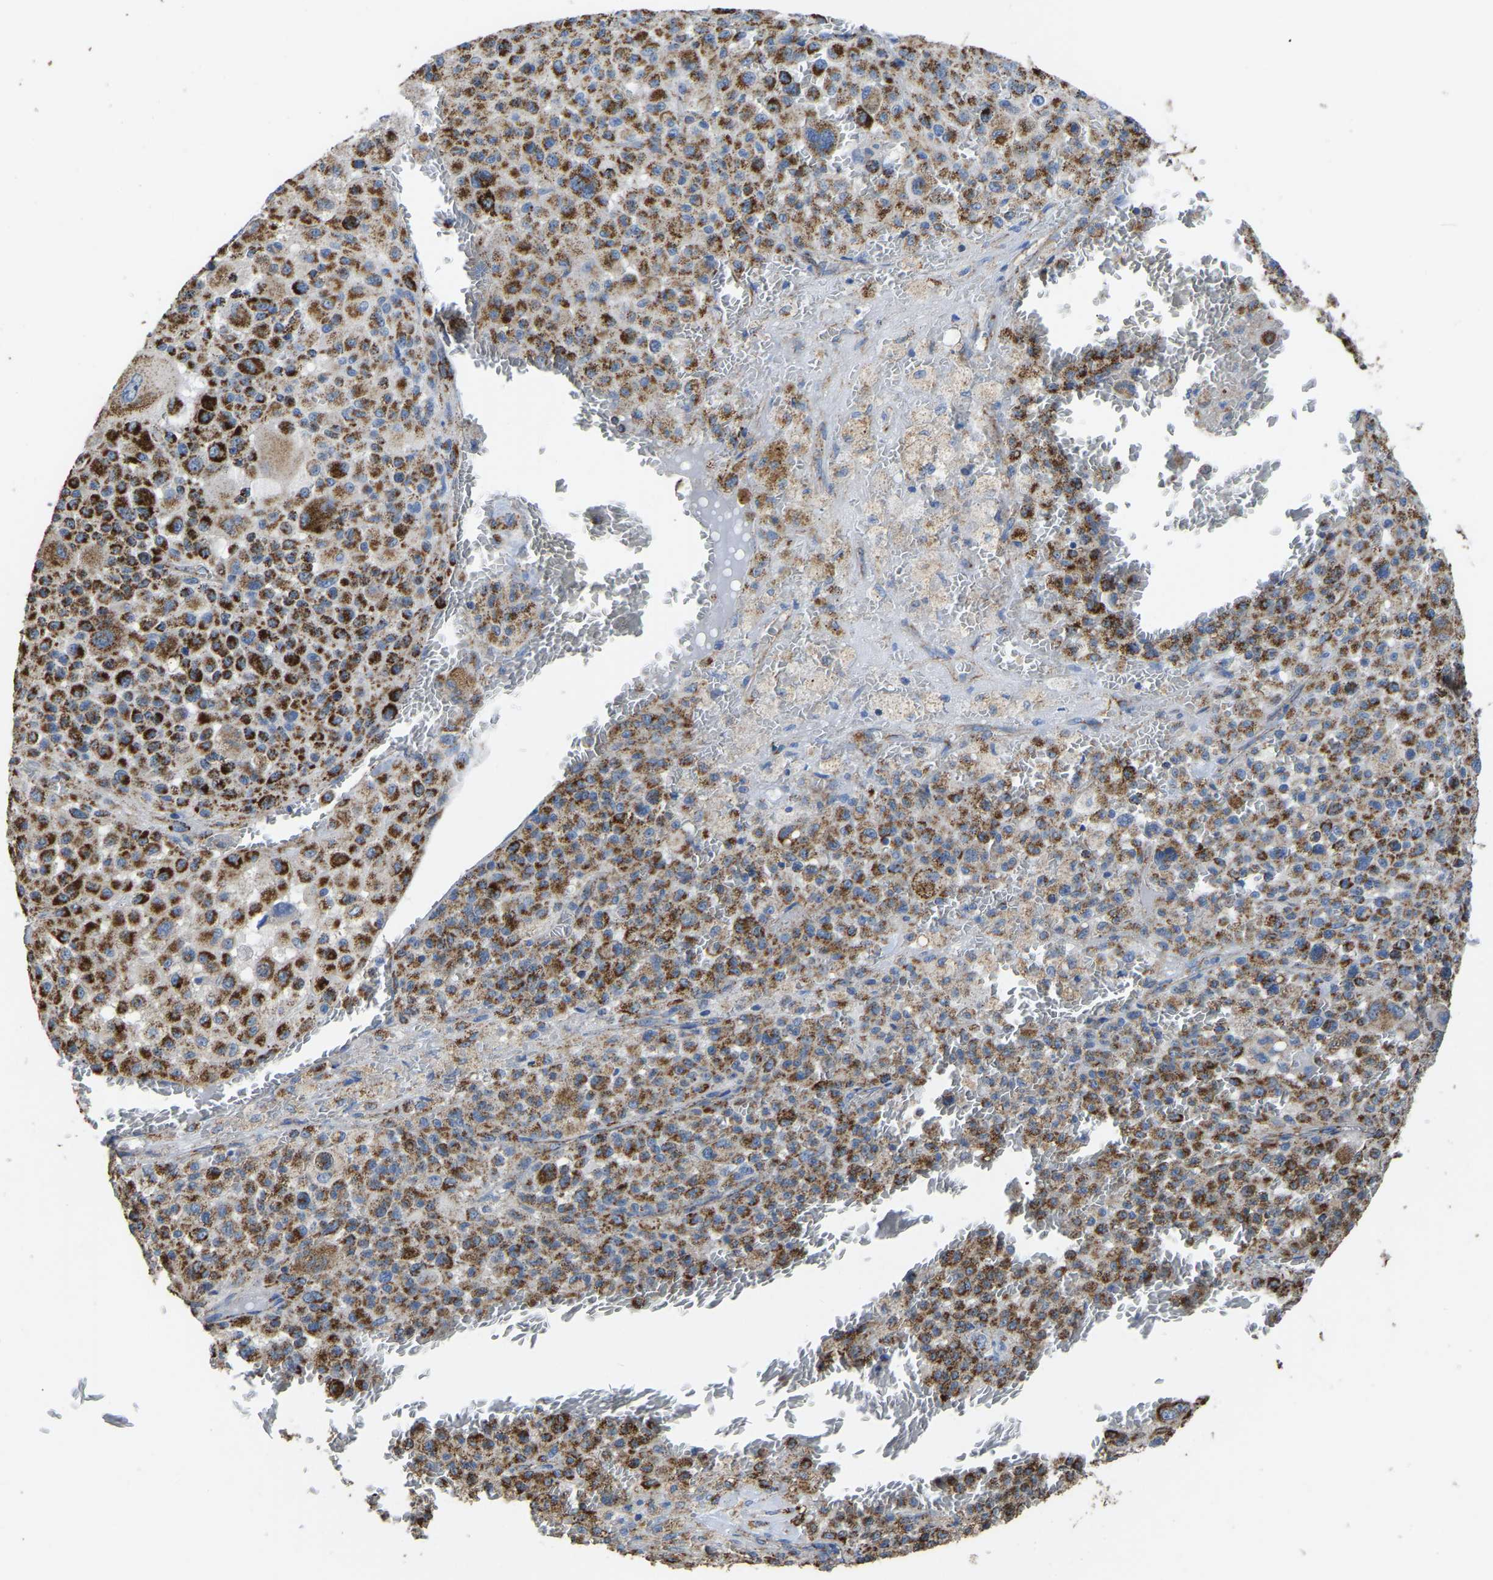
{"staining": {"intensity": "strong", "quantity": ">75%", "location": "cytoplasmic/membranous"}, "tissue": "melanoma", "cell_type": "Tumor cells", "image_type": "cancer", "snomed": [{"axis": "morphology", "description": "Malignant melanoma, Metastatic site"}, {"axis": "topography", "description": "Skin"}], "caption": "Protein staining of malignant melanoma (metastatic site) tissue reveals strong cytoplasmic/membranous expression in about >75% of tumor cells.", "gene": "ETFA", "patient": {"sex": "female", "age": 74}}